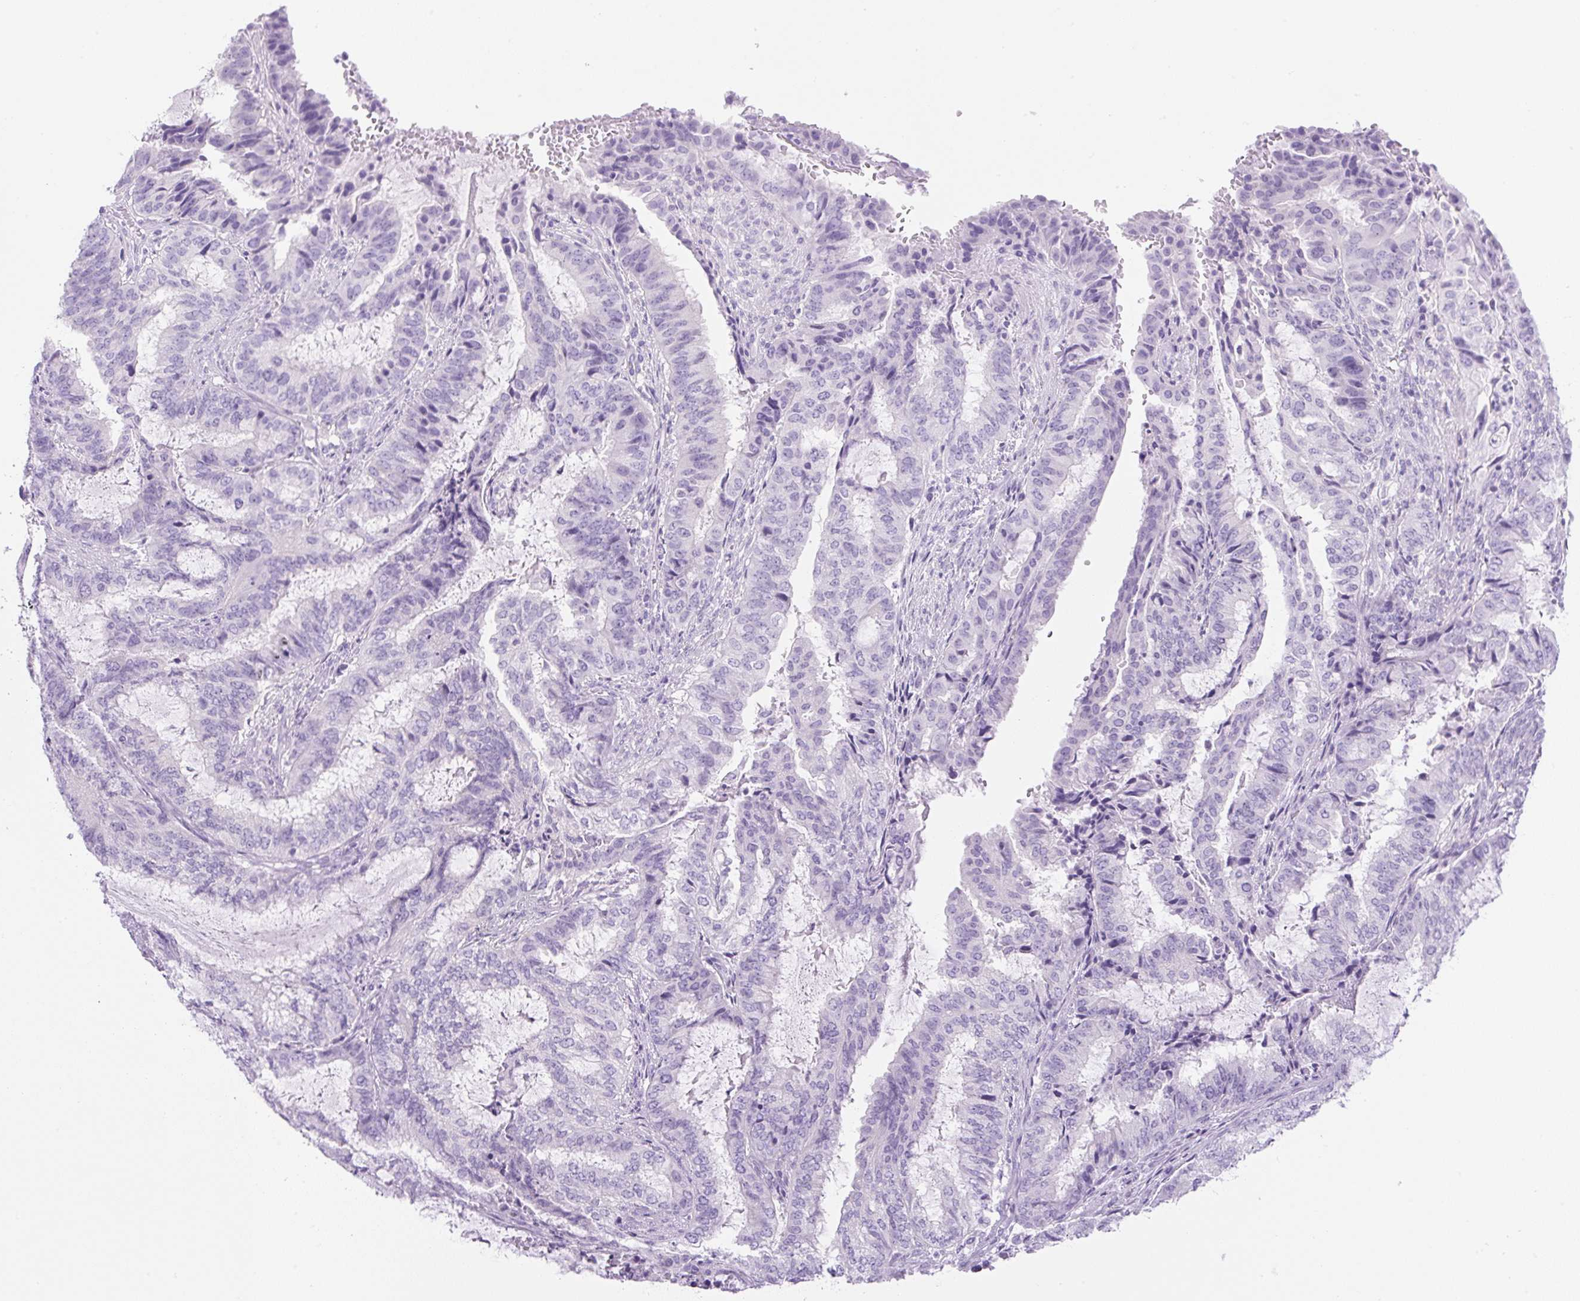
{"staining": {"intensity": "negative", "quantity": "none", "location": "none"}, "tissue": "endometrial cancer", "cell_type": "Tumor cells", "image_type": "cancer", "snomed": [{"axis": "morphology", "description": "Adenocarcinoma, NOS"}, {"axis": "topography", "description": "Endometrium"}], "caption": "Immunohistochemistry histopathology image of human endometrial adenocarcinoma stained for a protein (brown), which displays no staining in tumor cells. Brightfield microscopy of IHC stained with DAB (3,3'-diaminobenzidine) (brown) and hematoxylin (blue), captured at high magnification.", "gene": "UBL3", "patient": {"sex": "female", "age": 51}}